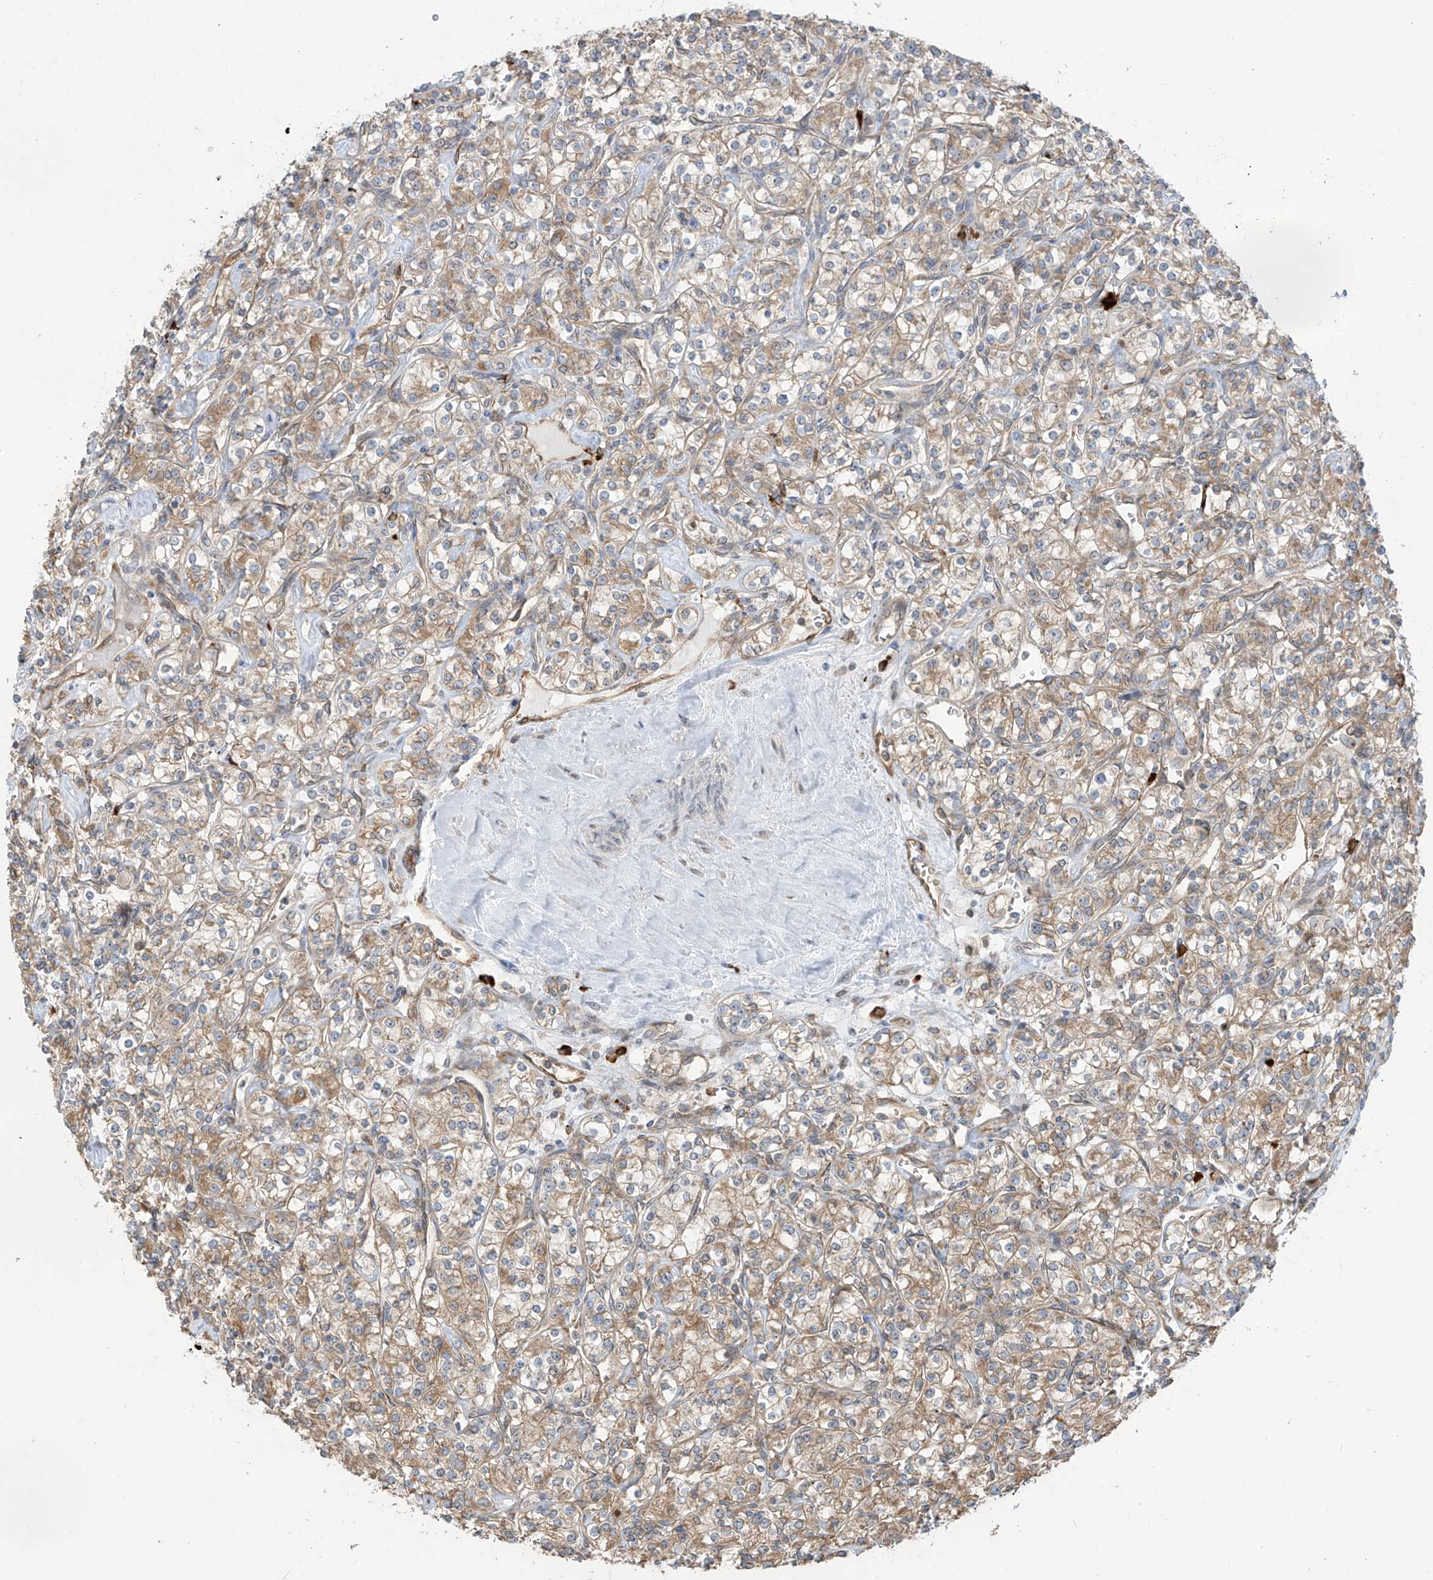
{"staining": {"intensity": "weak", "quantity": "25%-75%", "location": "cytoplasmic/membranous"}, "tissue": "renal cancer", "cell_type": "Tumor cells", "image_type": "cancer", "snomed": [{"axis": "morphology", "description": "Adenocarcinoma, NOS"}, {"axis": "topography", "description": "Kidney"}], "caption": "Adenocarcinoma (renal) was stained to show a protein in brown. There is low levels of weak cytoplasmic/membranous positivity in approximately 25%-75% of tumor cells. The protein of interest is stained brown, and the nuclei are stained in blue (DAB IHC with brightfield microscopy, high magnification).", "gene": "KIAA1522", "patient": {"sex": "male", "age": 77}}